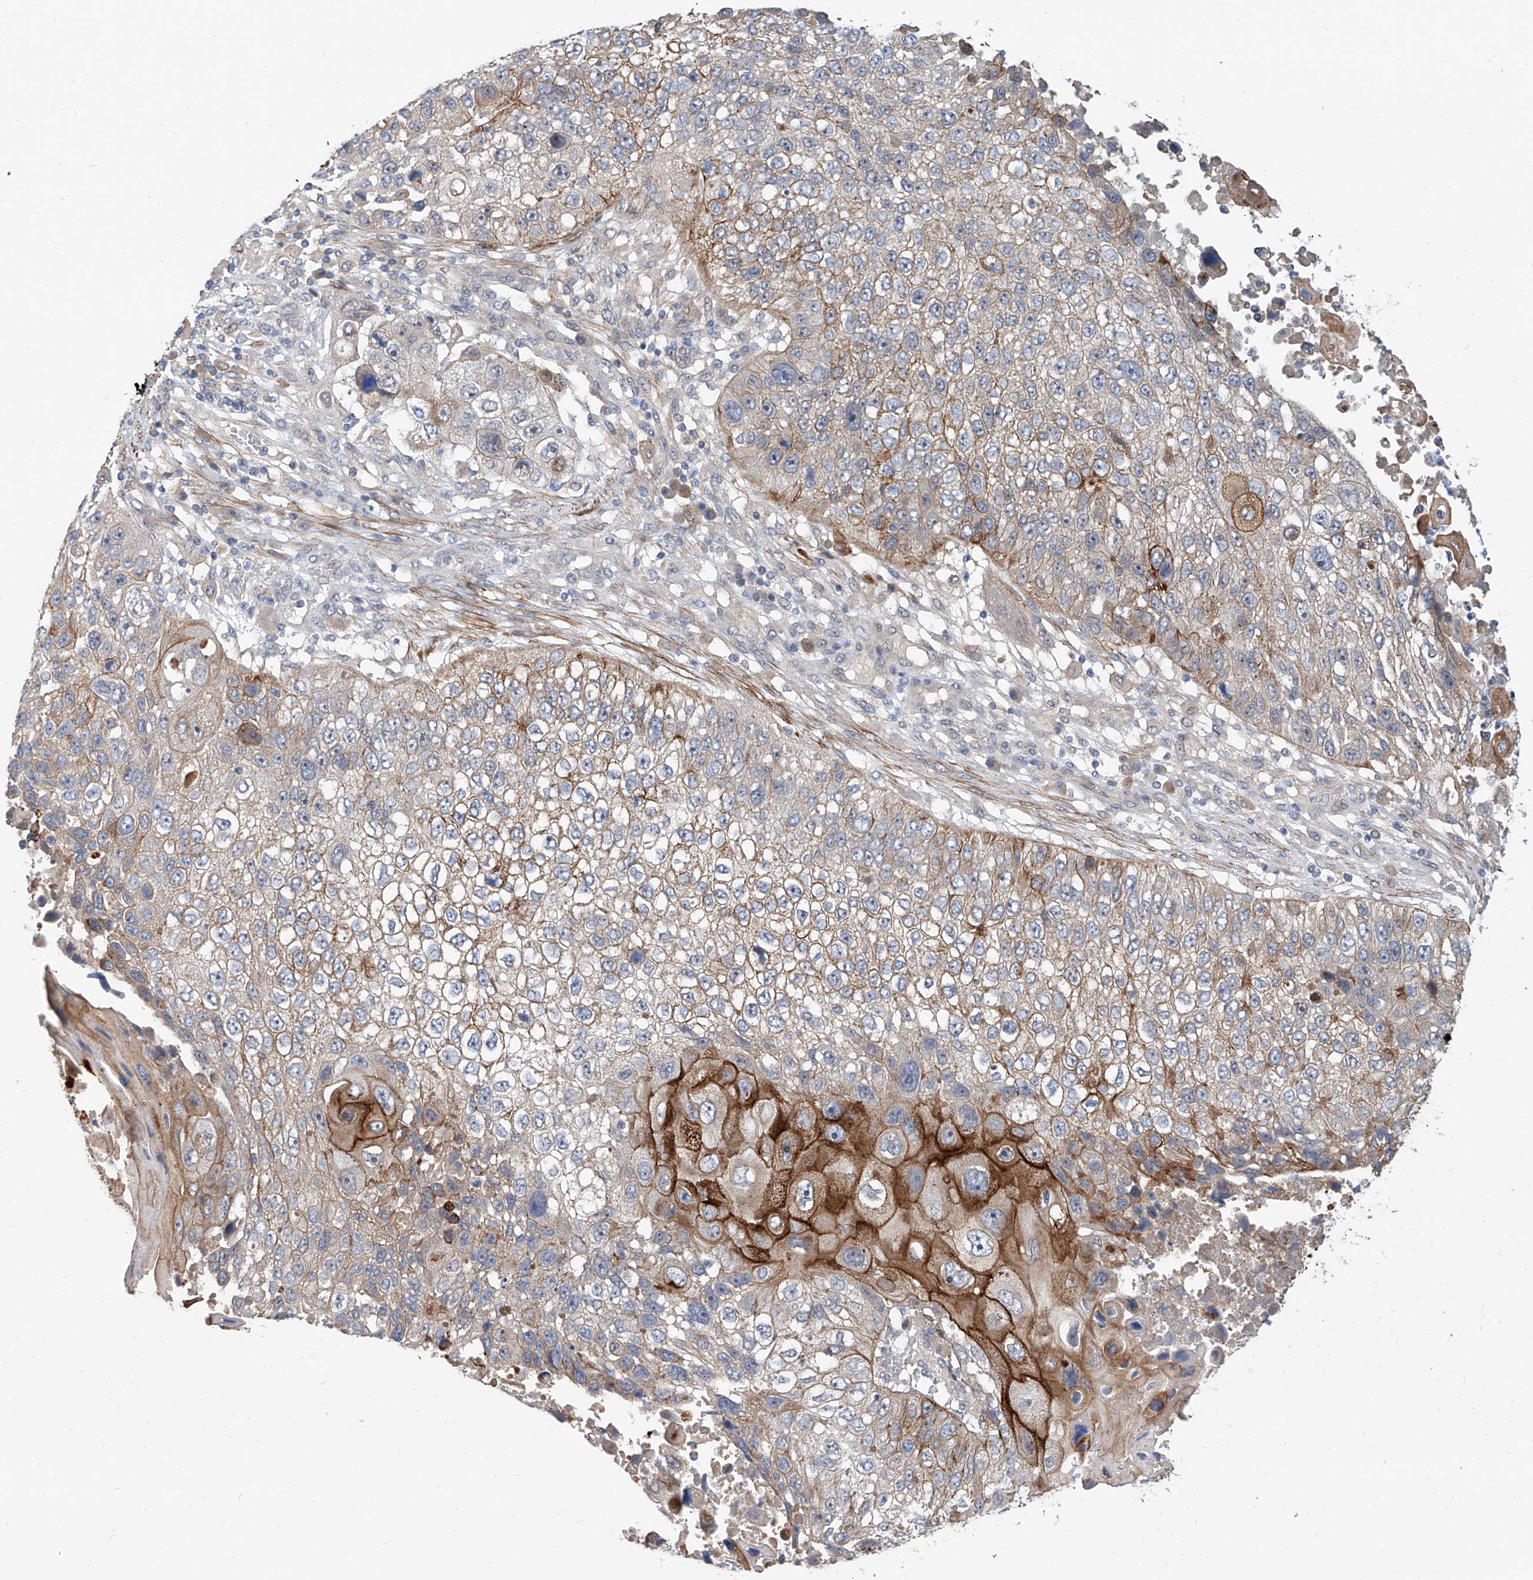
{"staining": {"intensity": "moderate", "quantity": "25%-75%", "location": "cytoplasmic/membranous"}, "tissue": "lung cancer", "cell_type": "Tumor cells", "image_type": "cancer", "snomed": [{"axis": "morphology", "description": "Squamous cell carcinoma, NOS"}, {"axis": "topography", "description": "Lung"}], "caption": "Tumor cells display moderate cytoplasmic/membranous positivity in about 25%-75% of cells in lung cancer.", "gene": "MAGEE2", "patient": {"sex": "male", "age": 61}}